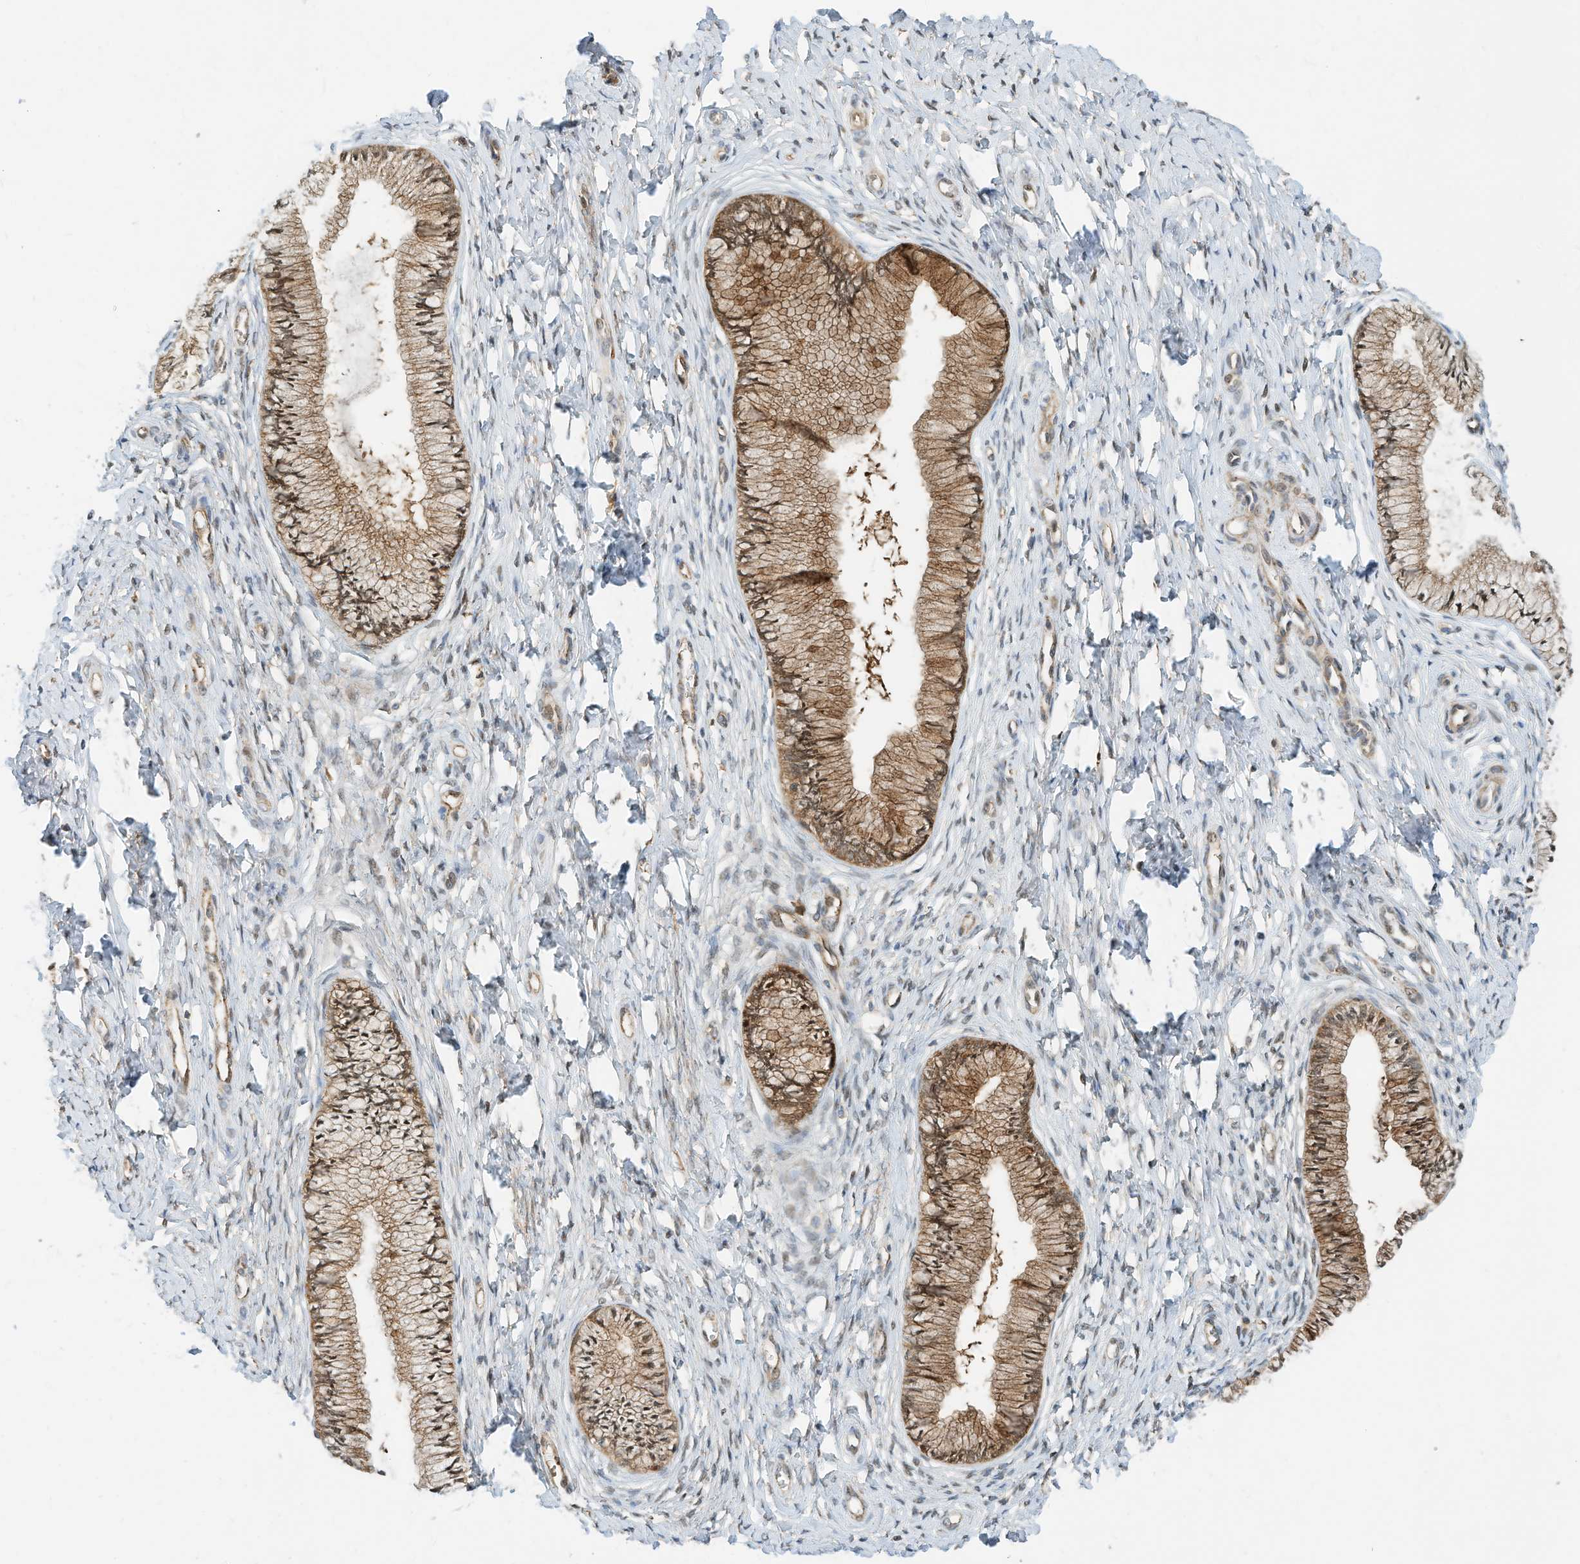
{"staining": {"intensity": "moderate", "quantity": ">75%", "location": "cytoplasmic/membranous,nuclear"}, "tissue": "cervix", "cell_type": "Glandular cells", "image_type": "normal", "snomed": [{"axis": "morphology", "description": "Normal tissue, NOS"}, {"axis": "topography", "description": "Cervix"}], "caption": "DAB (3,3'-diaminobenzidine) immunohistochemical staining of normal cervix displays moderate cytoplasmic/membranous,nuclear protein expression in approximately >75% of glandular cells.", "gene": "CPAMD8", "patient": {"sex": "female", "age": 36}}